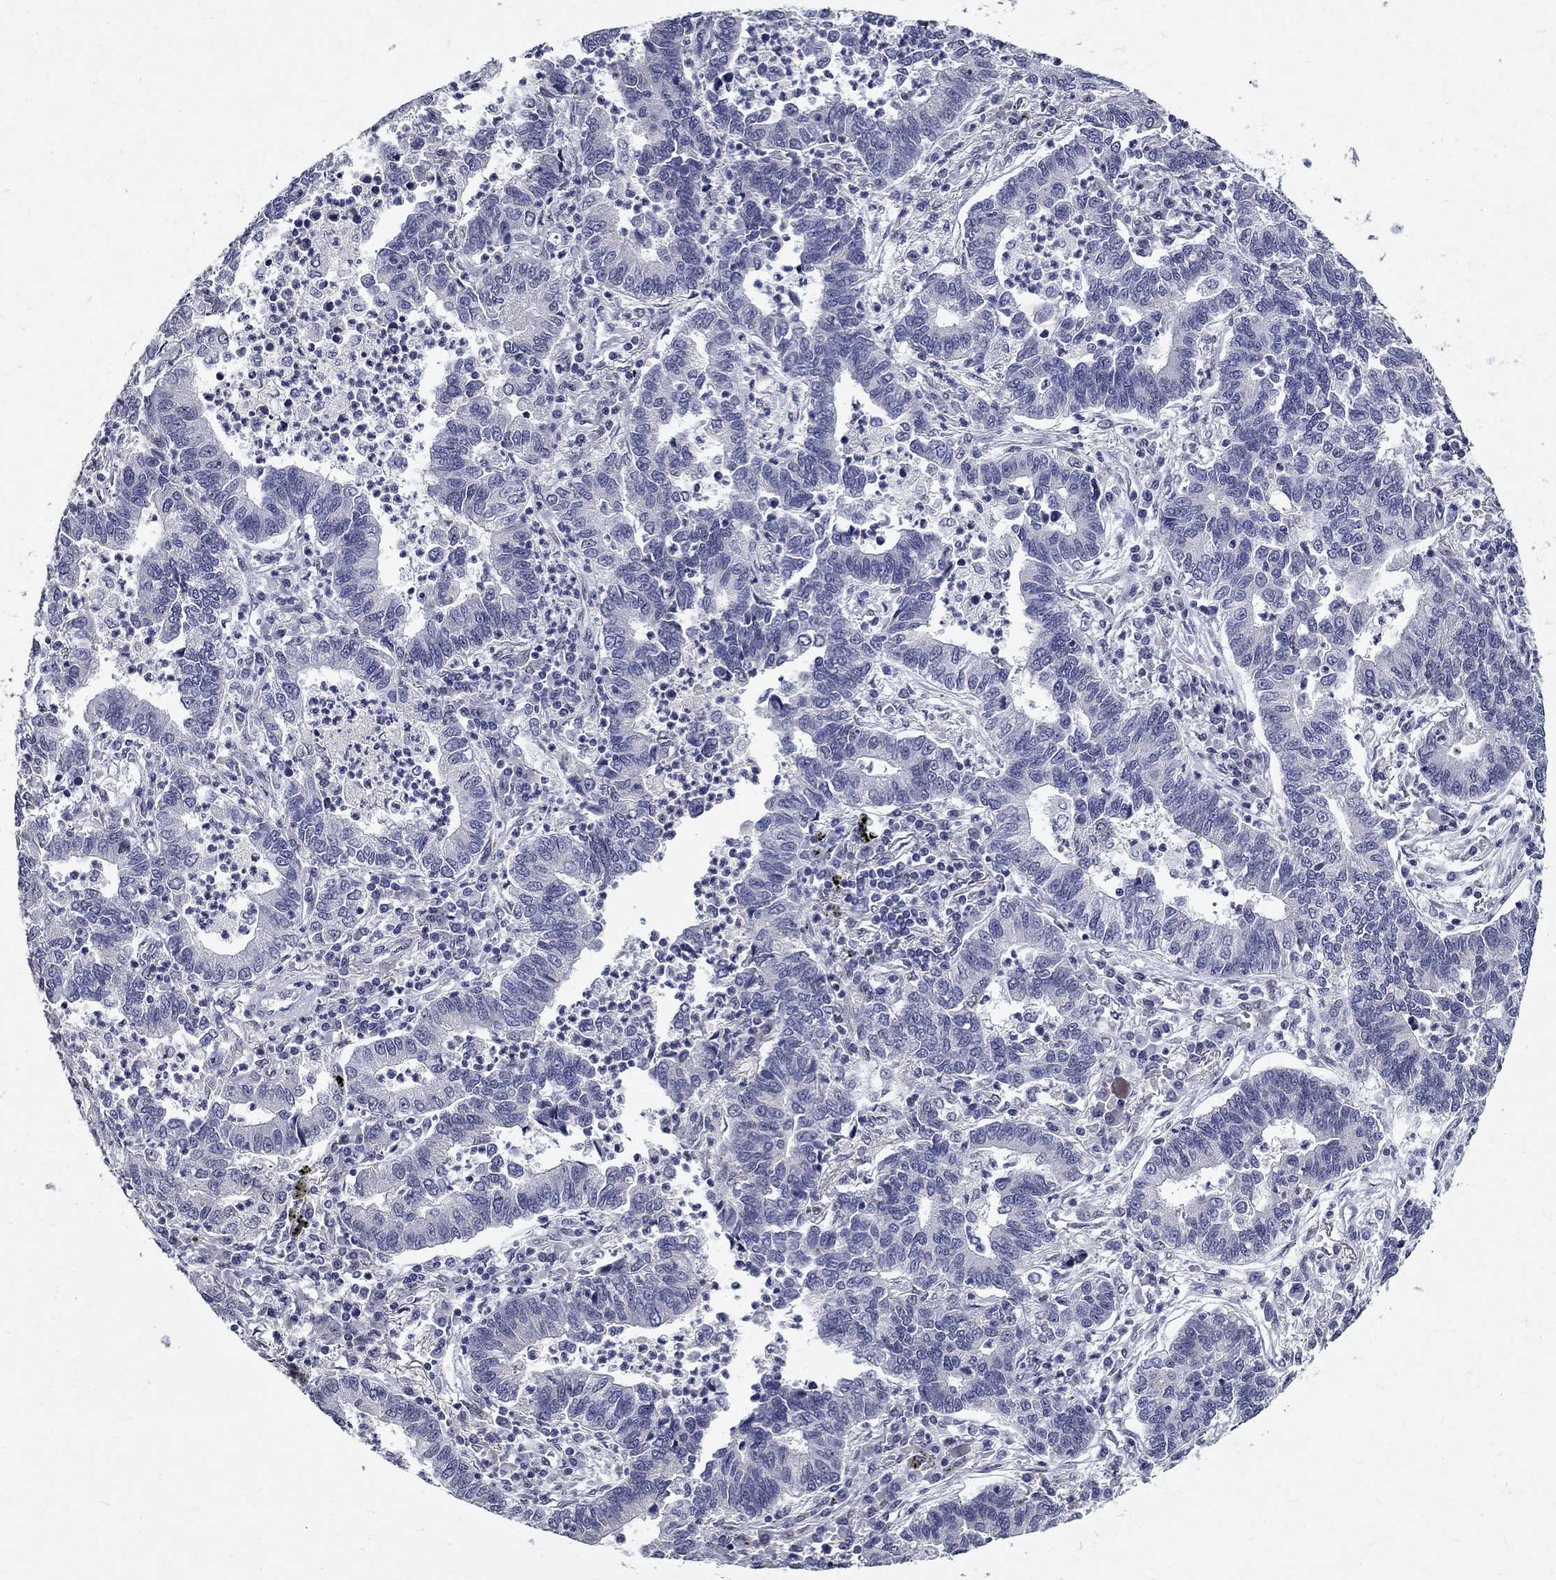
{"staining": {"intensity": "negative", "quantity": "none", "location": "none"}, "tissue": "lung cancer", "cell_type": "Tumor cells", "image_type": "cancer", "snomed": [{"axis": "morphology", "description": "Adenocarcinoma, NOS"}, {"axis": "topography", "description": "Lung"}], "caption": "The histopathology image reveals no staining of tumor cells in lung adenocarcinoma.", "gene": "RBFOX1", "patient": {"sex": "female", "age": 57}}